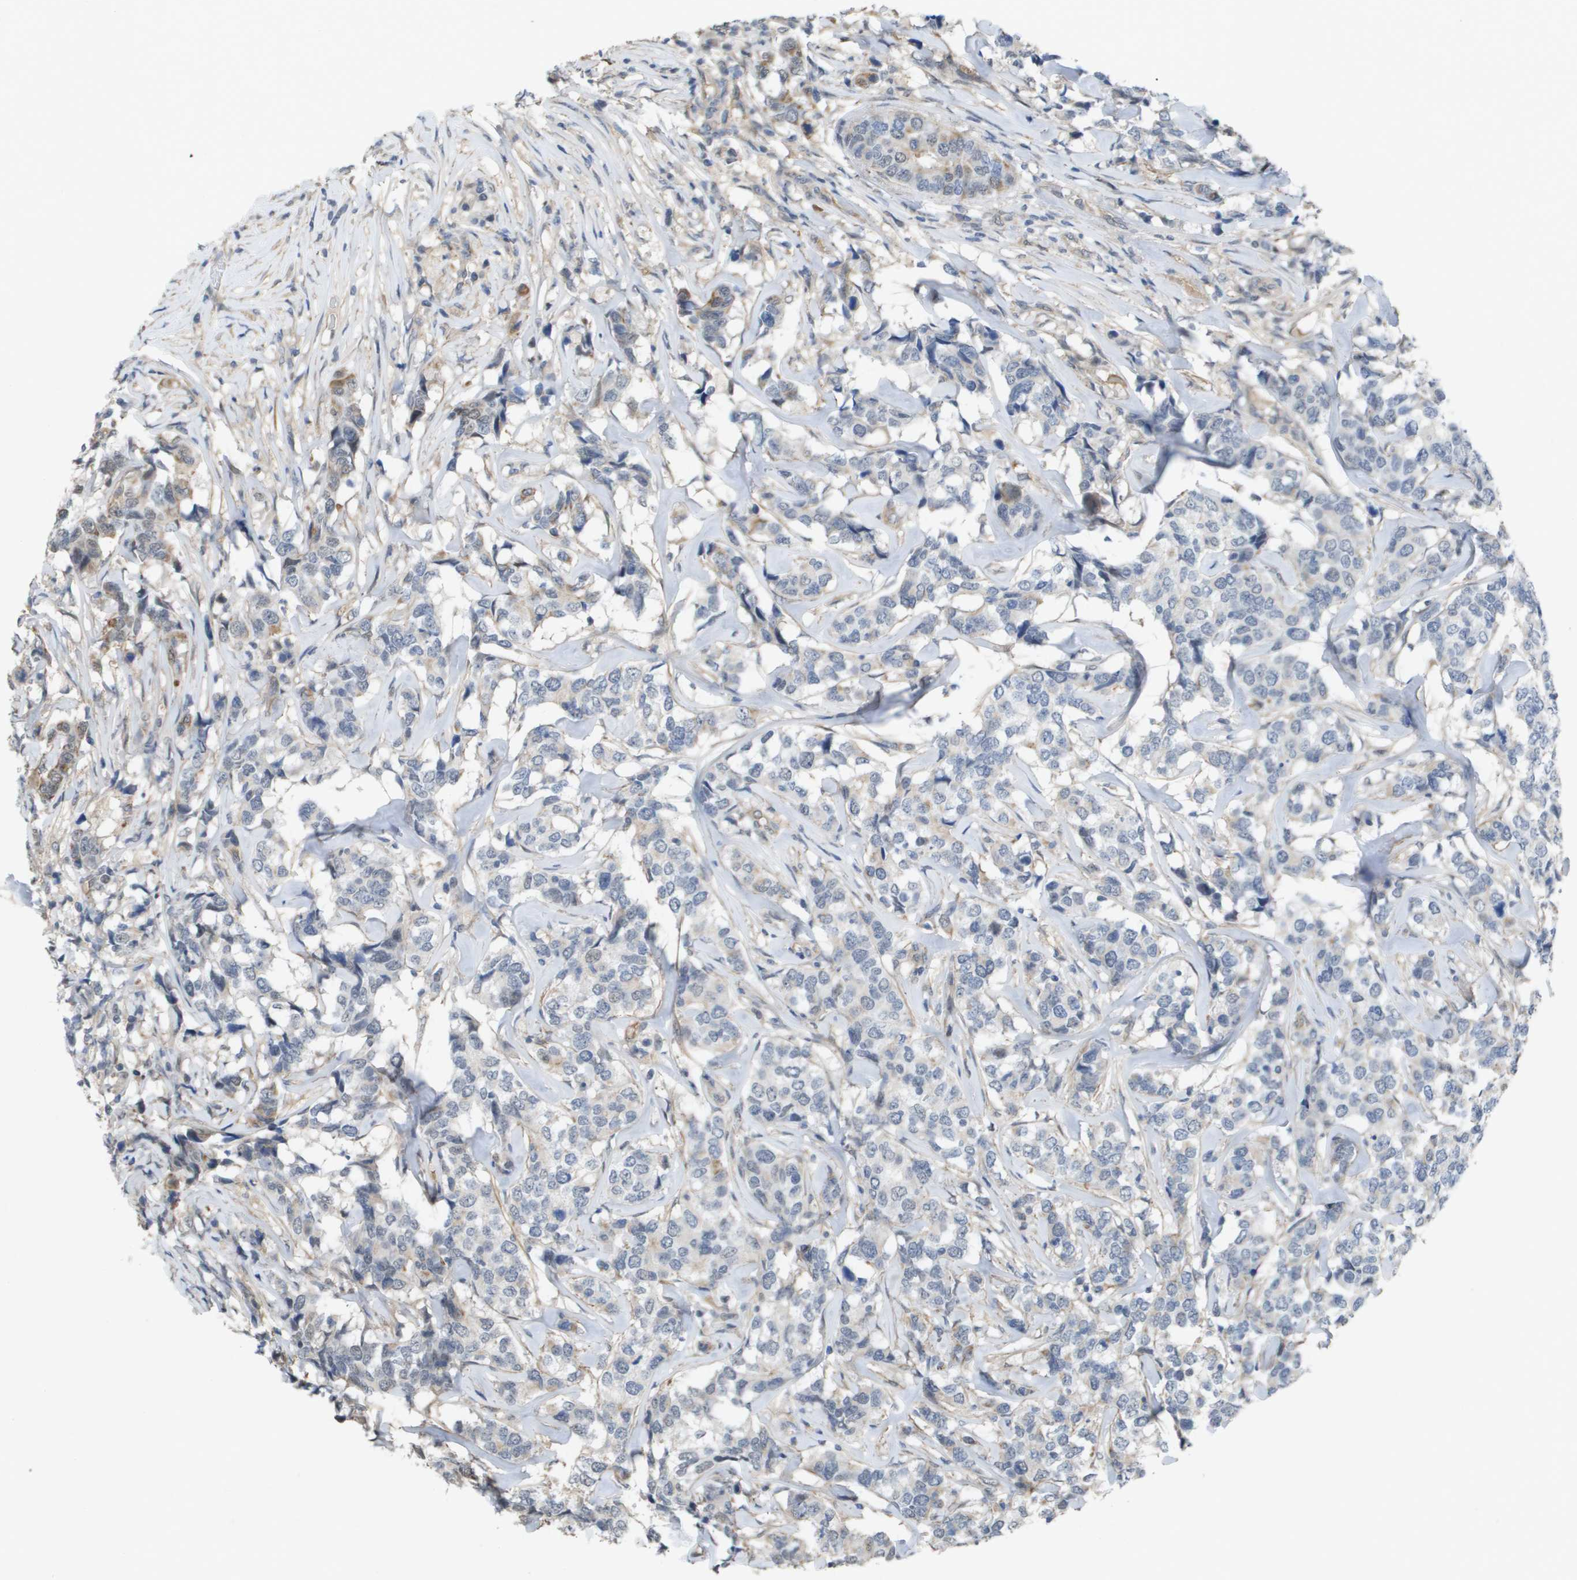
{"staining": {"intensity": "negative", "quantity": "none", "location": "none"}, "tissue": "breast cancer", "cell_type": "Tumor cells", "image_type": "cancer", "snomed": [{"axis": "morphology", "description": "Lobular carcinoma"}, {"axis": "topography", "description": "Breast"}], "caption": "Immunohistochemistry of human breast lobular carcinoma exhibits no staining in tumor cells. (DAB (3,3'-diaminobenzidine) IHC visualized using brightfield microscopy, high magnification).", "gene": "RNF112", "patient": {"sex": "female", "age": 59}}